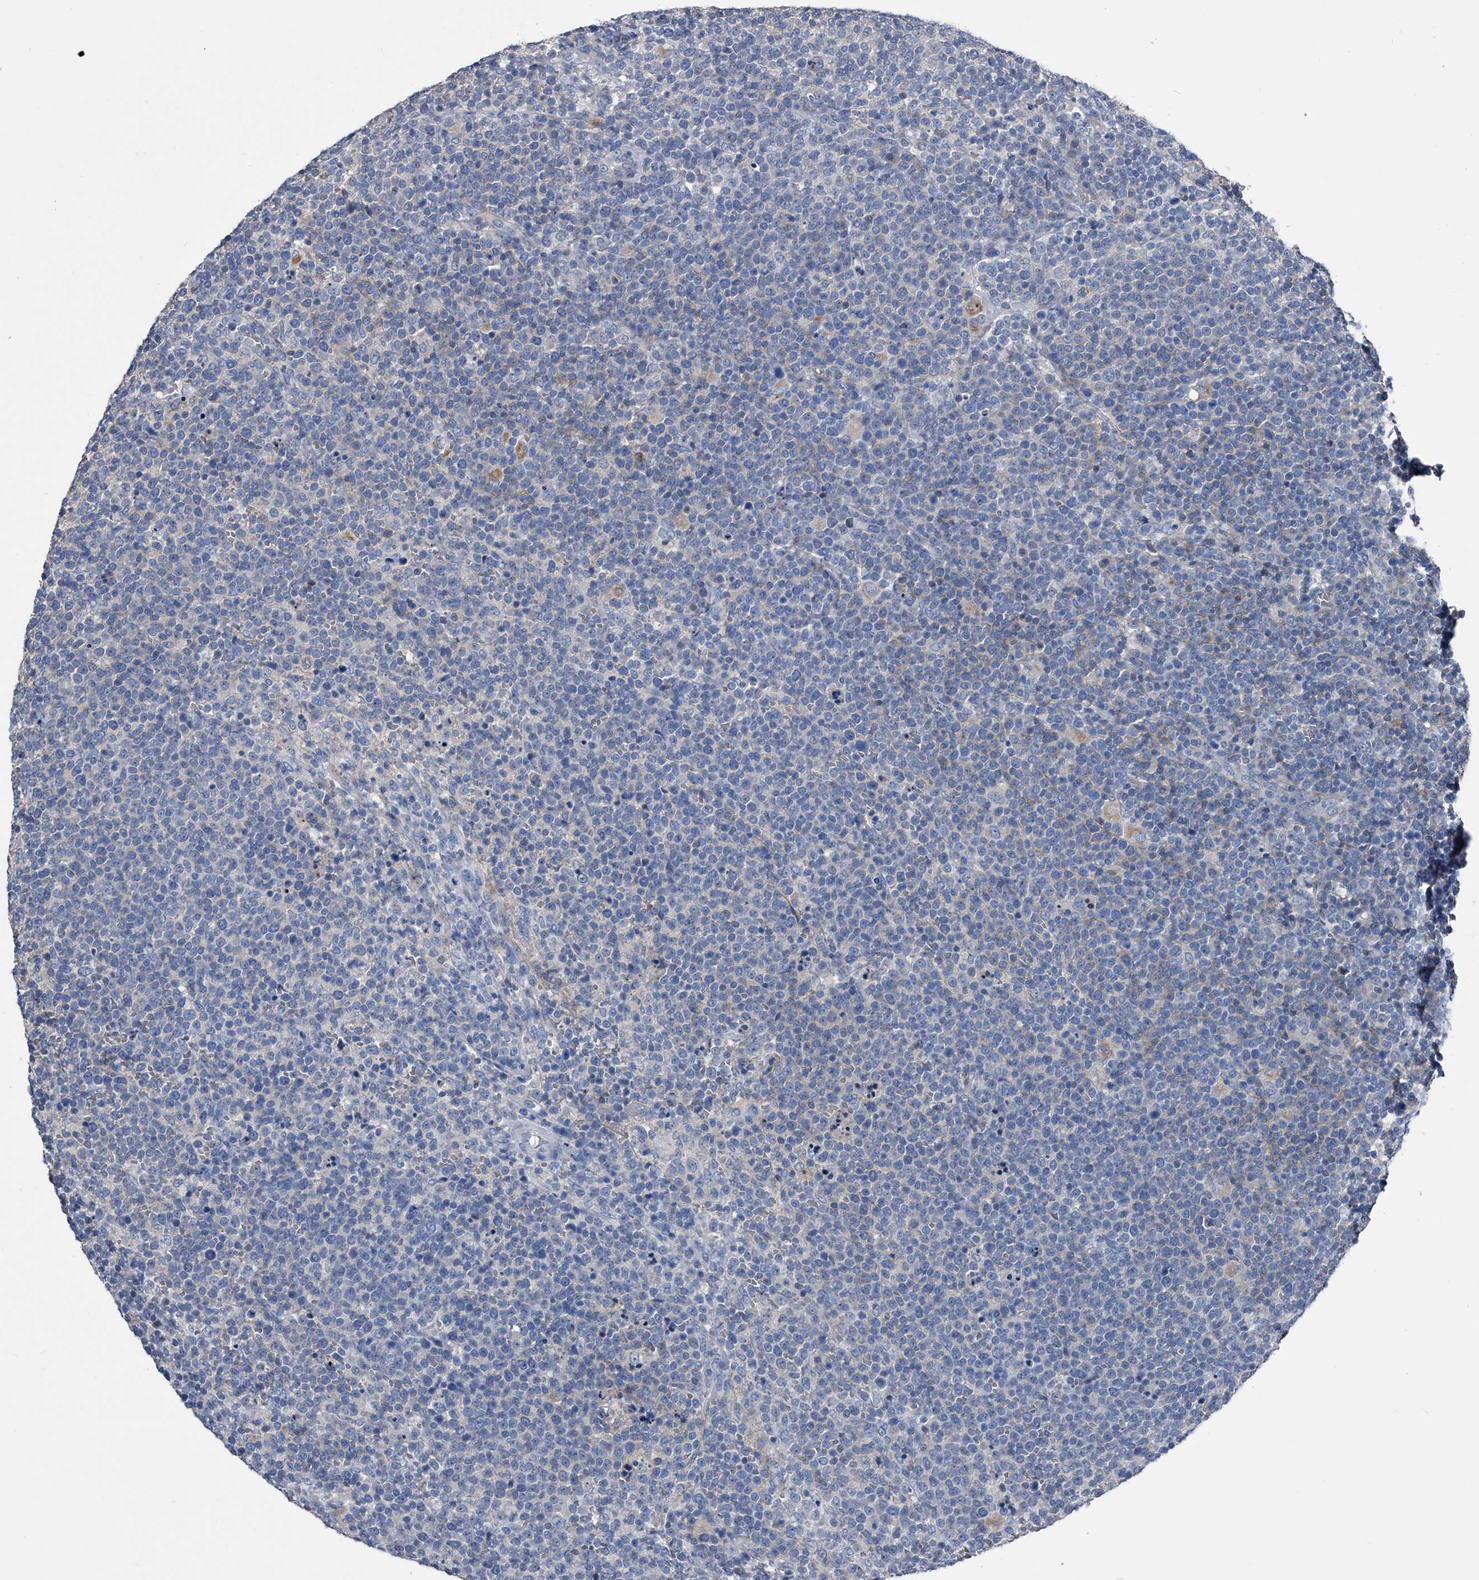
{"staining": {"intensity": "negative", "quantity": "none", "location": "none"}, "tissue": "lymphoma", "cell_type": "Tumor cells", "image_type": "cancer", "snomed": [{"axis": "morphology", "description": "Malignant lymphoma, non-Hodgkin's type, High grade"}, {"axis": "topography", "description": "Lymph node"}], "caption": "Immunohistochemistry photomicrograph of human lymphoma stained for a protein (brown), which shows no expression in tumor cells.", "gene": "KIF13A", "patient": {"sex": "male", "age": 61}}